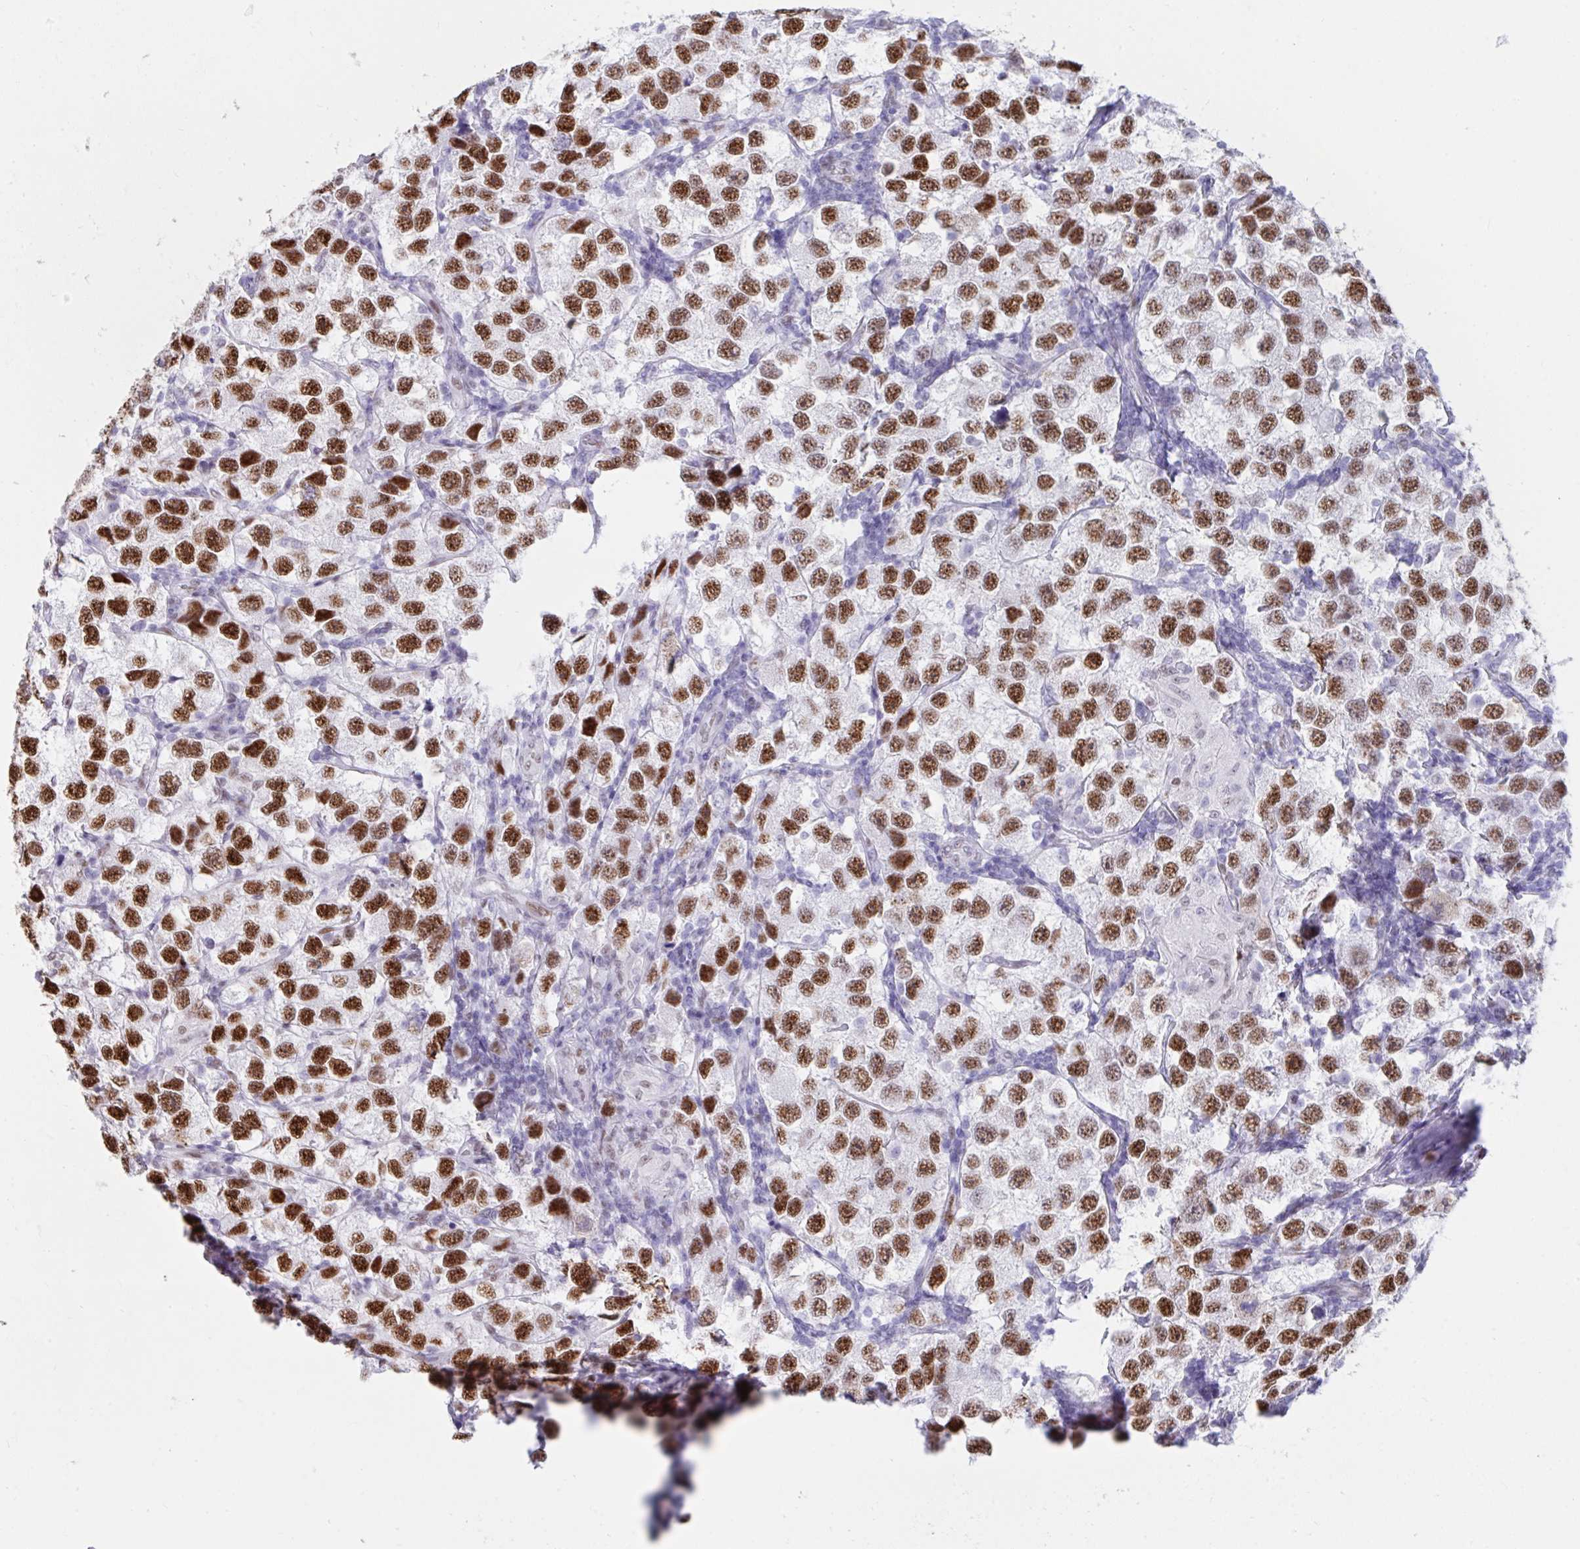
{"staining": {"intensity": "strong", "quantity": "25%-75%", "location": "nuclear"}, "tissue": "testis cancer", "cell_type": "Tumor cells", "image_type": "cancer", "snomed": [{"axis": "morphology", "description": "Seminoma, NOS"}, {"axis": "topography", "description": "Testis"}], "caption": "Human testis cancer stained for a protein (brown) shows strong nuclear positive expression in approximately 25%-75% of tumor cells.", "gene": "IKZF2", "patient": {"sex": "male", "age": 26}}